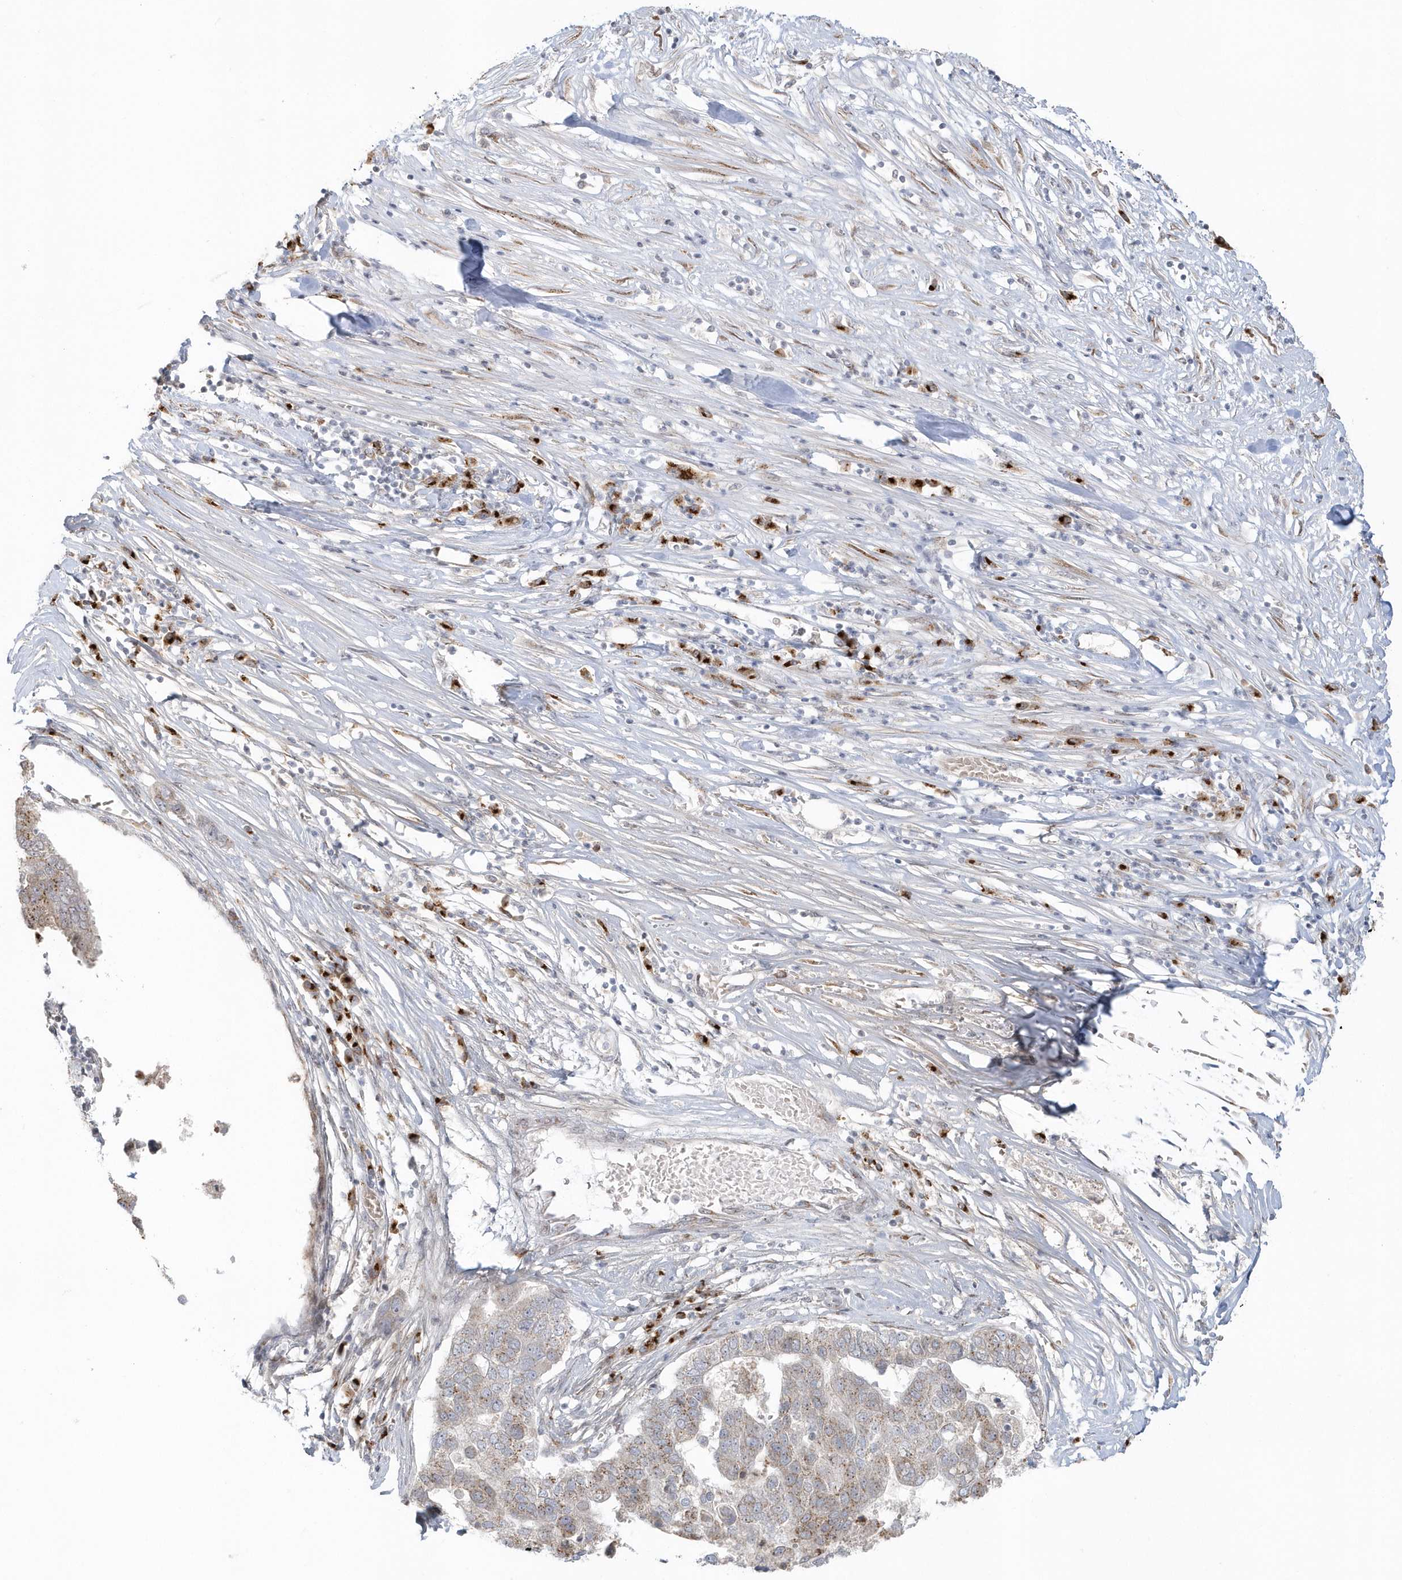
{"staining": {"intensity": "moderate", "quantity": "25%-75%", "location": "cytoplasmic/membranous"}, "tissue": "pancreatic cancer", "cell_type": "Tumor cells", "image_type": "cancer", "snomed": [{"axis": "morphology", "description": "Adenocarcinoma, NOS"}, {"axis": "topography", "description": "Pancreas"}], "caption": "IHC micrograph of neoplastic tissue: human pancreatic cancer (adenocarcinoma) stained using immunohistochemistry (IHC) reveals medium levels of moderate protein expression localized specifically in the cytoplasmic/membranous of tumor cells, appearing as a cytoplasmic/membranous brown color.", "gene": "DHFR", "patient": {"sex": "female", "age": 61}}